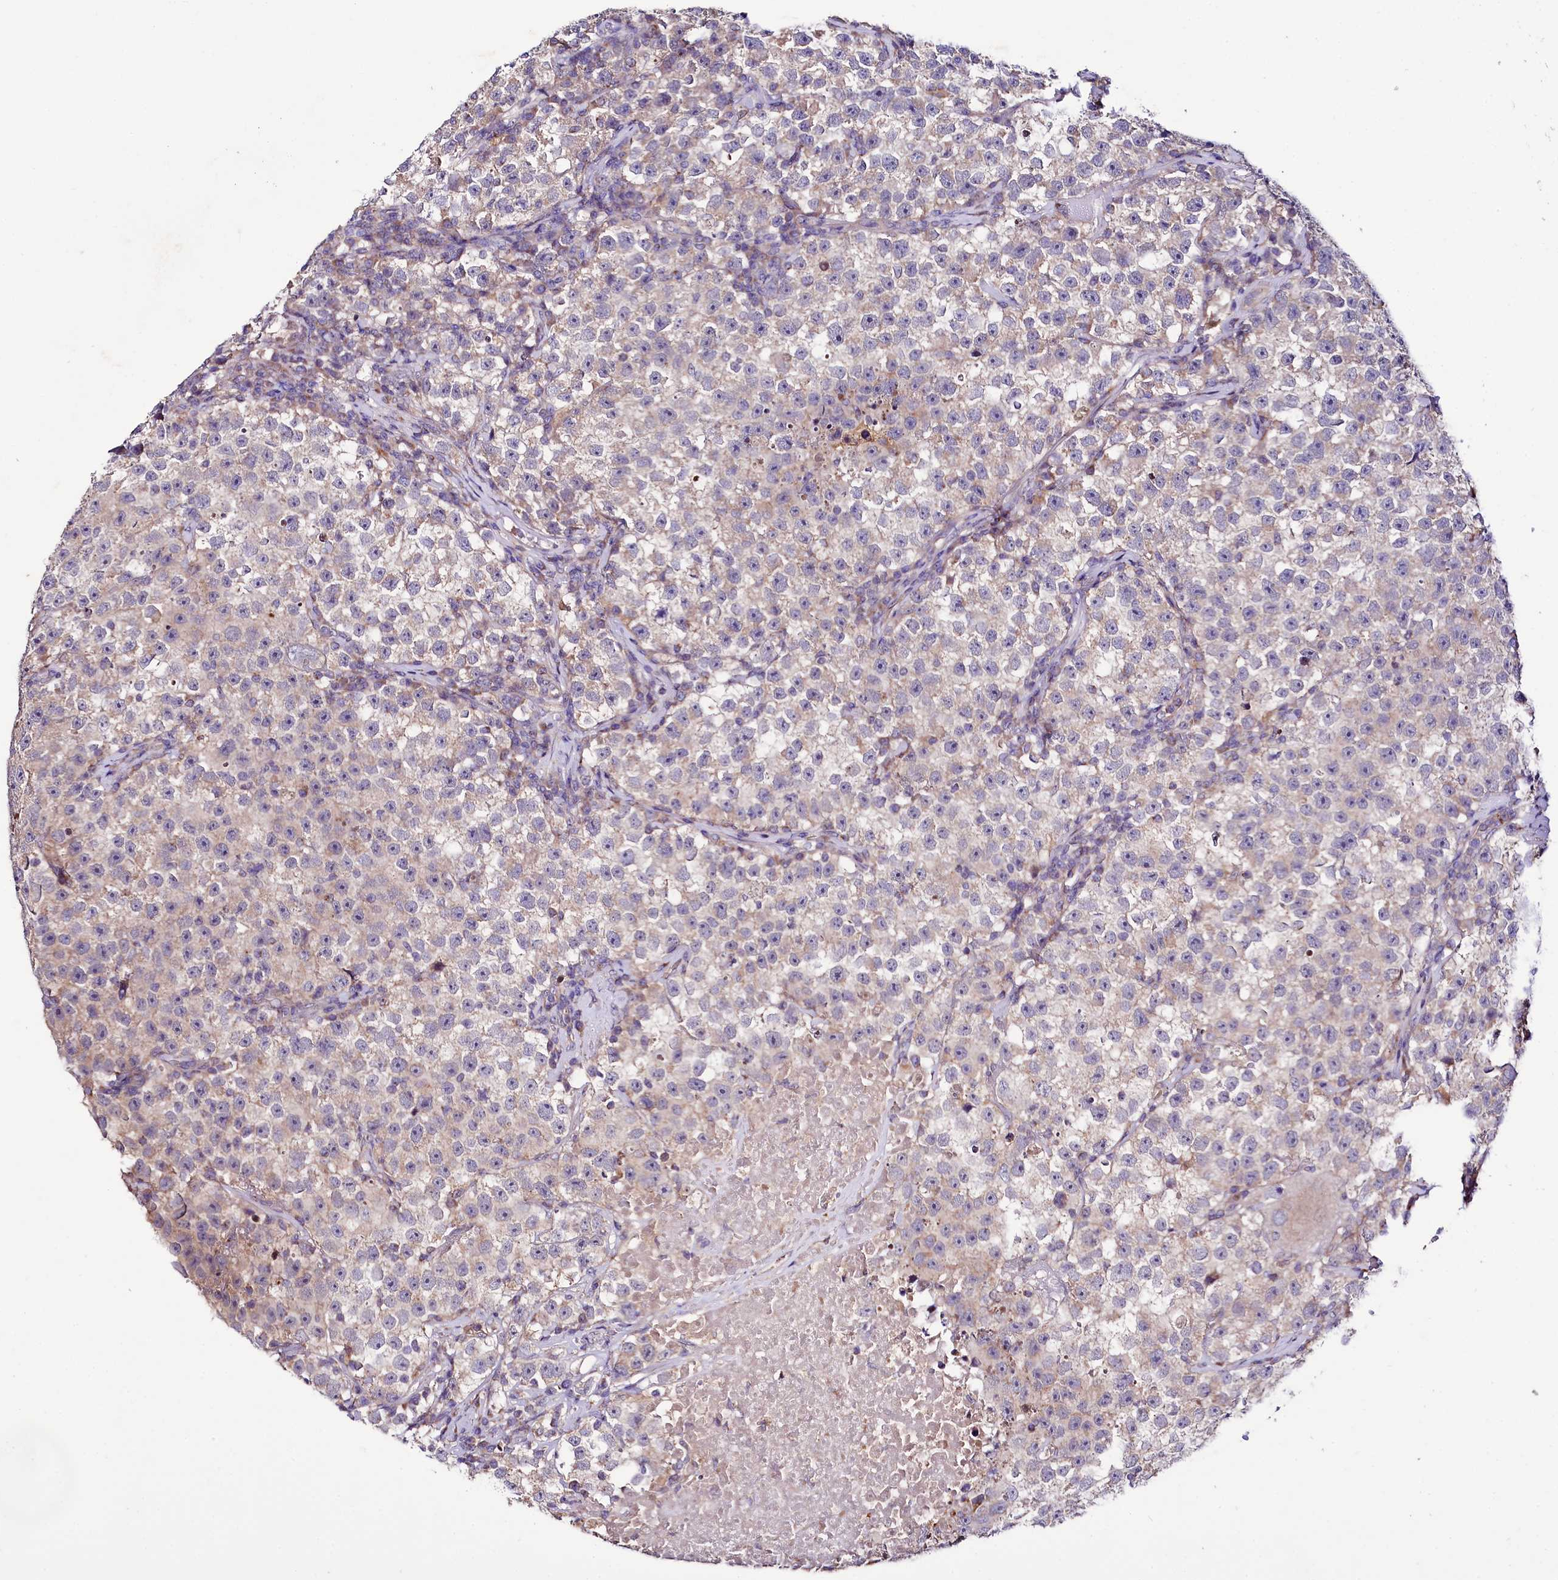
{"staining": {"intensity": "negative", "quantity": "none", "location": "none"}, "tissue": "testis cancer", "cell_type": "Tumor cells", "image_type": "cancer", "snomed": [{"axis": "morphology", "description": "Seminoma, NOS"}, {"axis": "topography", "description": "Testis"}], "caption": "Image shows no significant protein expression in tumor cells of testis seminoma. The staining was performed using DAB (3,3'-diaminobenzidine) to visualize the protein expression in brown, while the nuclei were stained in blue with hematoxylin (Magnification: 20x).", "gene": "ZNF45", "patient": {"sex": "male", "age": 22}}